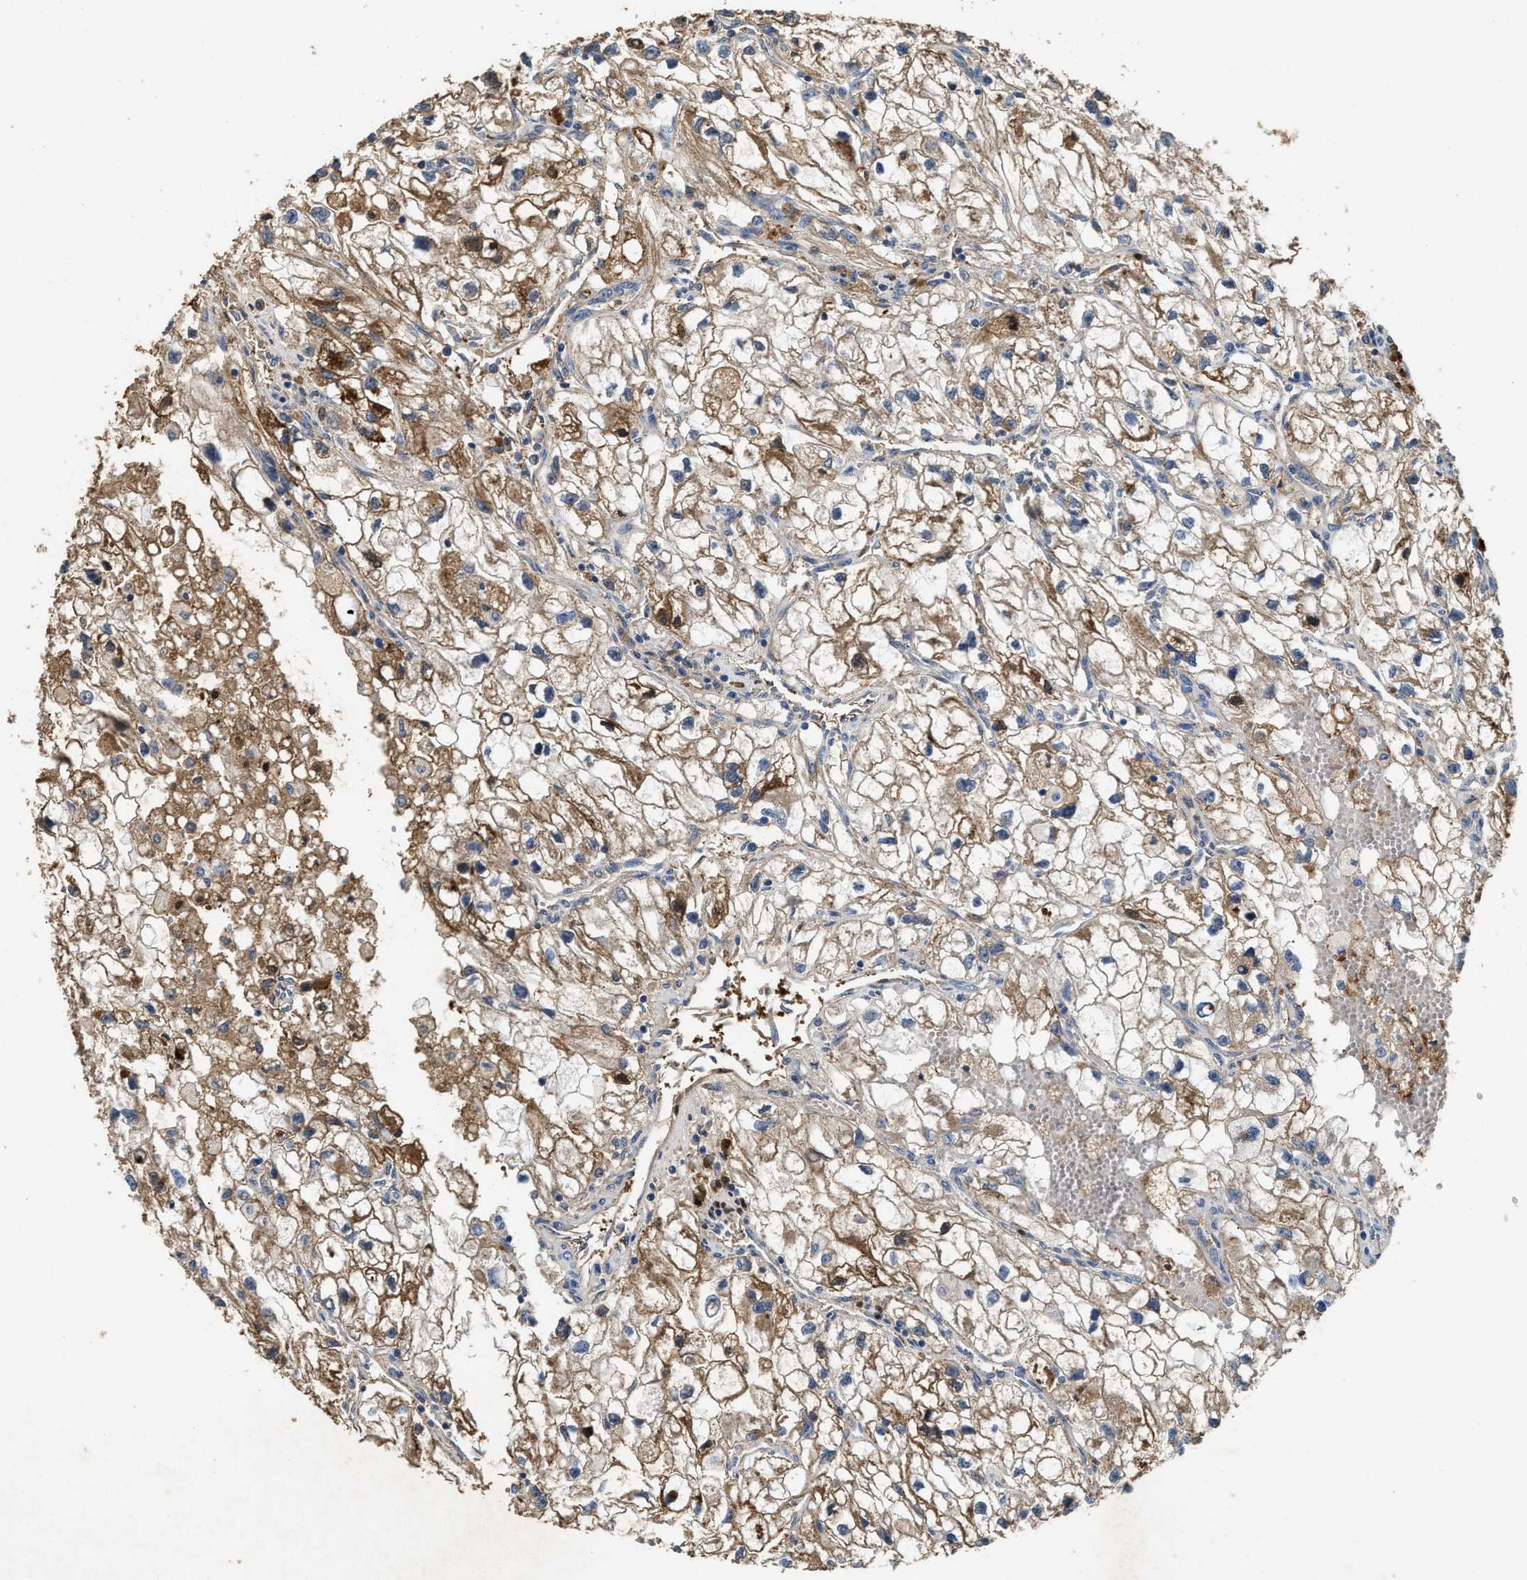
{"staining": {"intensity": "moderate", "quantity": ">75%", "location": "cytoplasmic/membranous"}, "tissue": "renal cancer", "cell_type": "Tumor cells", "image_type": "cancer", "snomed": [{"axis": "morphology", "description": "Adenocarcinoma, NOS"}, {"axis": "topography", "description": "Kidney"}], "caption": "The histopathology image shows staining of renal adenocarcinoma, revealing moderate cytoplasmic/membranous protein expression (brown color) within tumor cells. The staining was performed using DAB (3,3'-diaminobenzidine), with brown indicating positive protein expression. Nuclei are stained blue with hematoxylin.", "gene": "C3", "patient": {"sex": "female", "age": 70}}